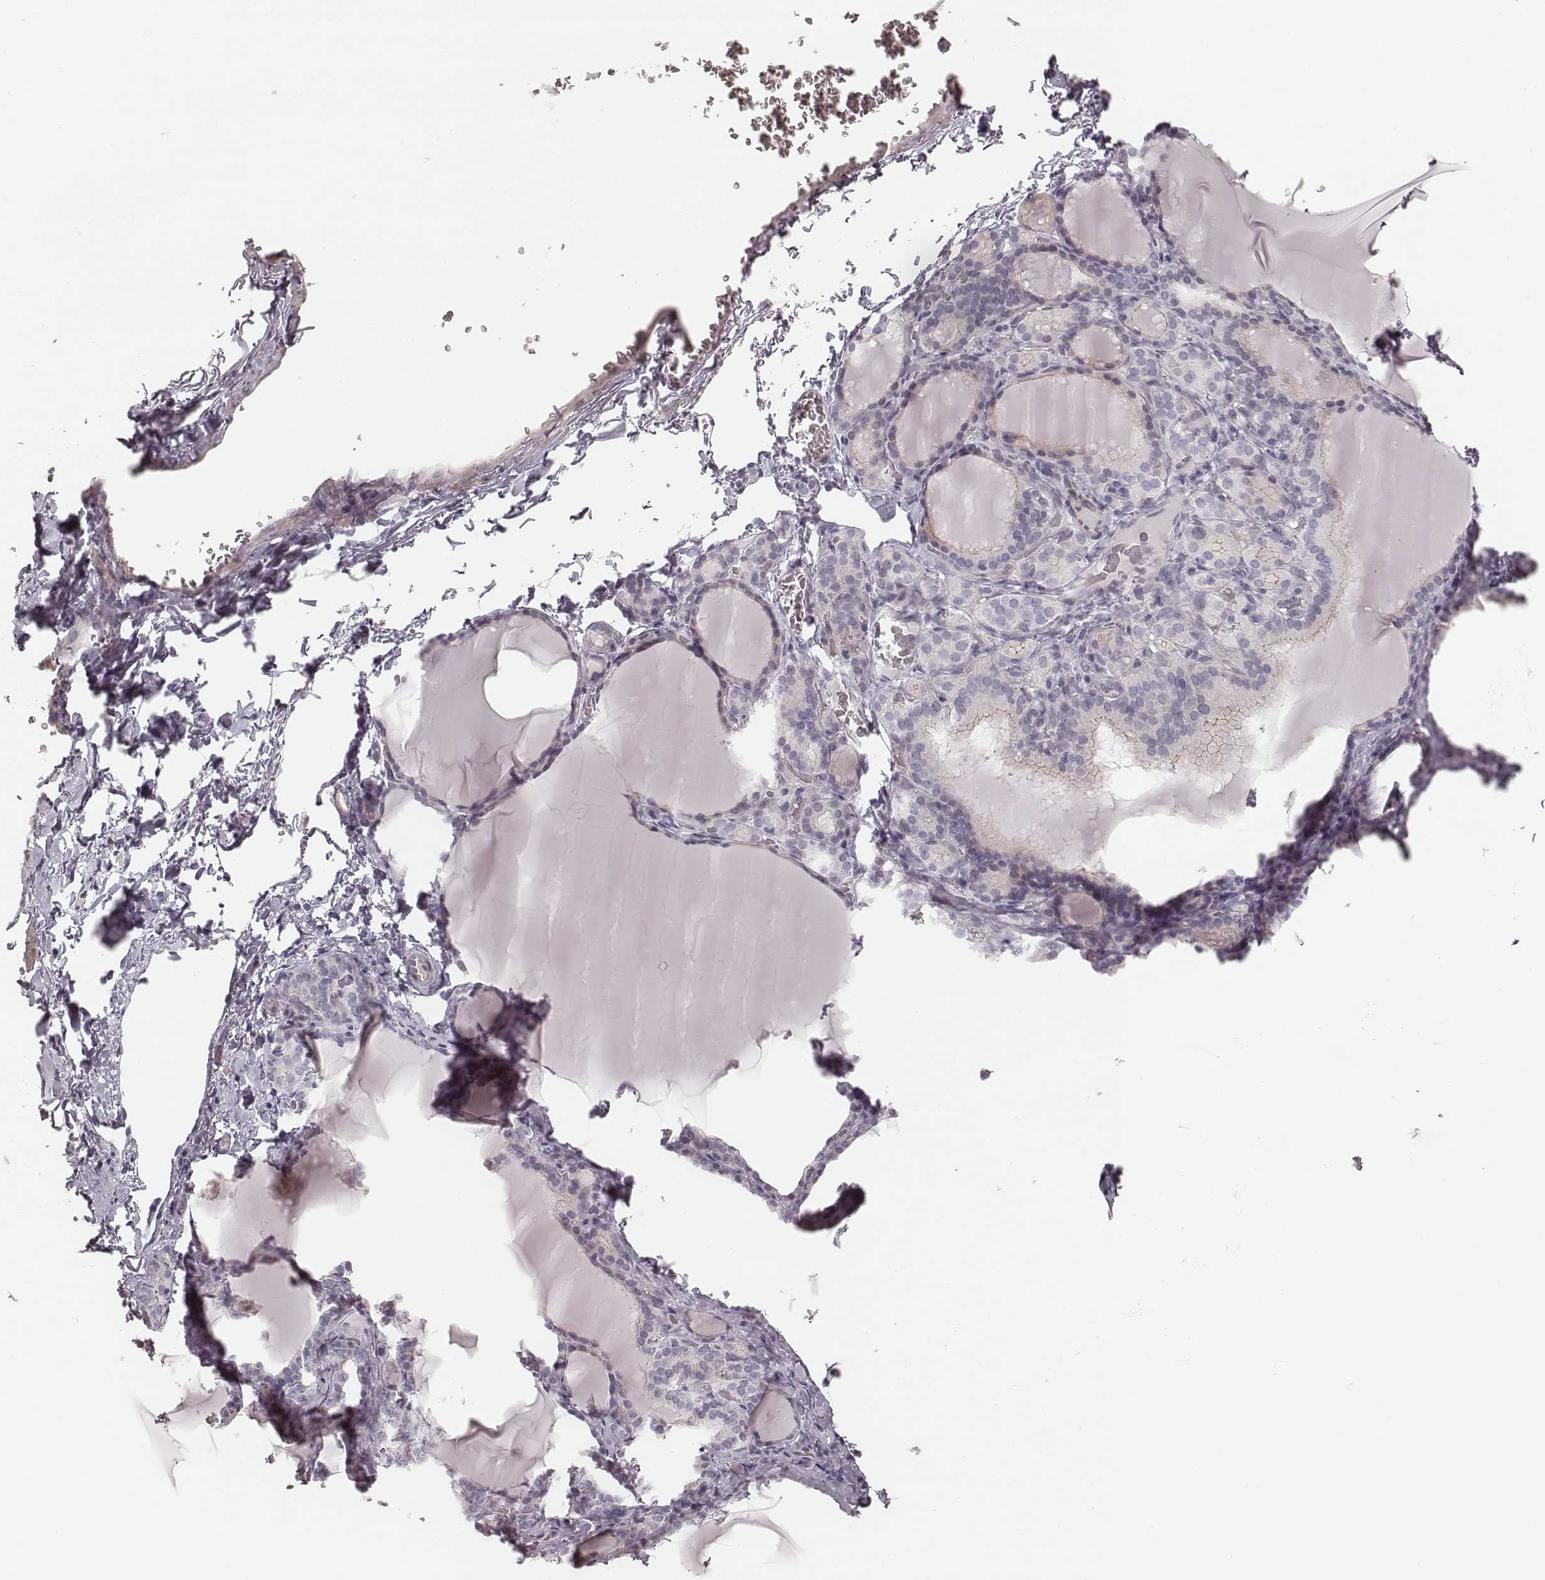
{"staining": {"intensity": "negative", "quantity": "none", "location": "none"}, "tissue": "thyroid gland", "cell_type": "Glandular cells", "image_type": "normal", "snomed": [{"axis": "morphology", "description": "Normal tissue, NOS"}, {"axis": "morphology", "description": "Hyperplasia, NOS"}, {"axis": "topography", "description": "Thyroid gland"}], "caption": "This is a micrograph of IHC staining of normal thyroid gland, which shows no expression in glandular cells. (Stains: DAB IHC with hematoxylin counter stain, Microscopy: brightfield microscopy at high magnification).", "gene": "SPATA24", "patient": {"sex": "female", "age": 27}}